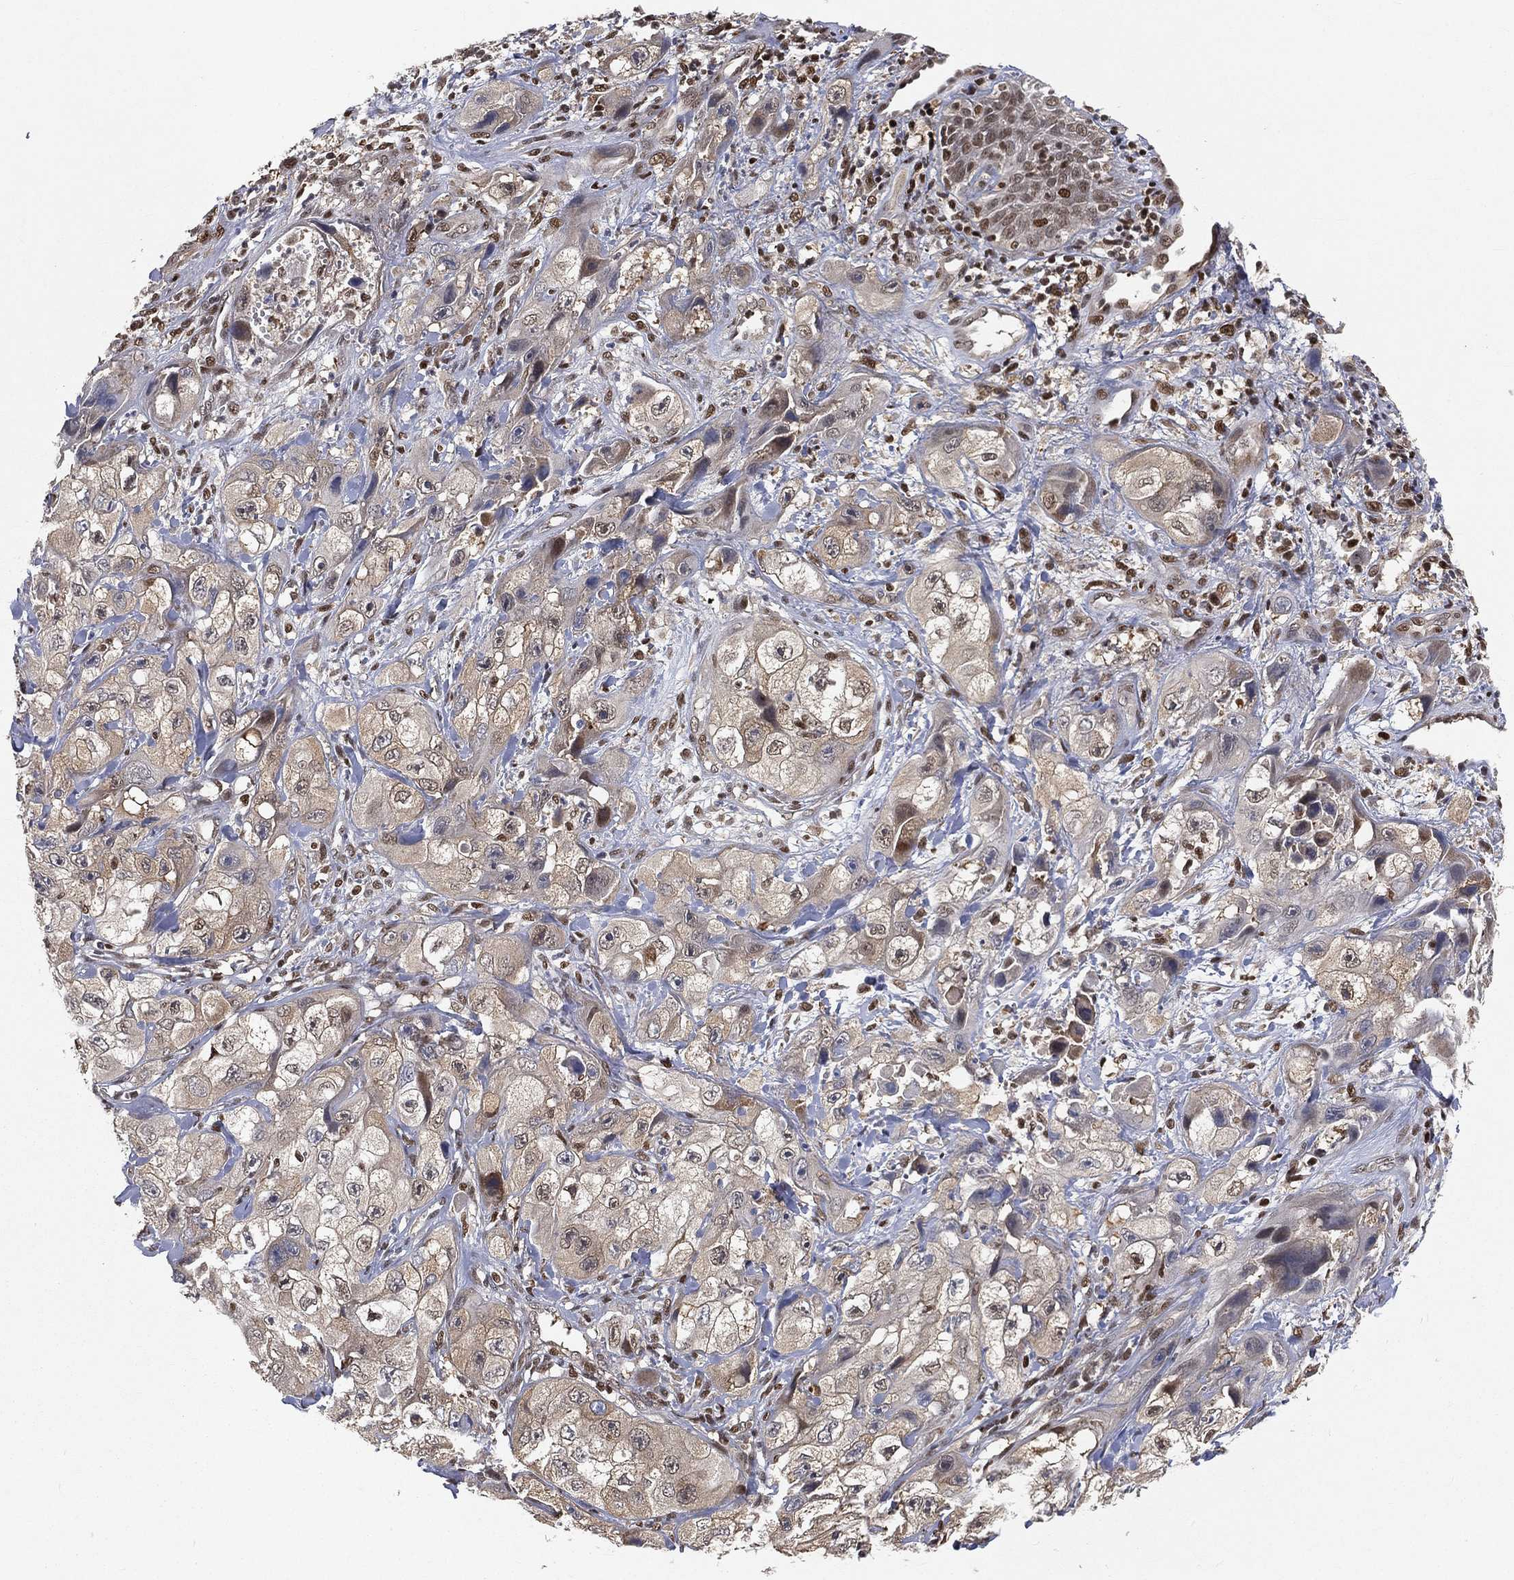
{"staining": {"intensity": "weak", "quantity": "<25%", "location": "cytoplasmic/membranous"}, "tissue": "skin cancer", "cell_type": "Tumor cells", "image_type": "cancer", "snomed": [{"axis": "morphology", "description": "Squamous cell carcinoma, NOS"}, {"axis": "topography", "description": "Skin"}, {"axis": "topography", "description": "Subcutis"}], "caption": "Tumor cells show no significant expression in skin squamous cell carcinoma.", "gene": "CRTC3", "patient": {"sex": "male", "age": 73}}